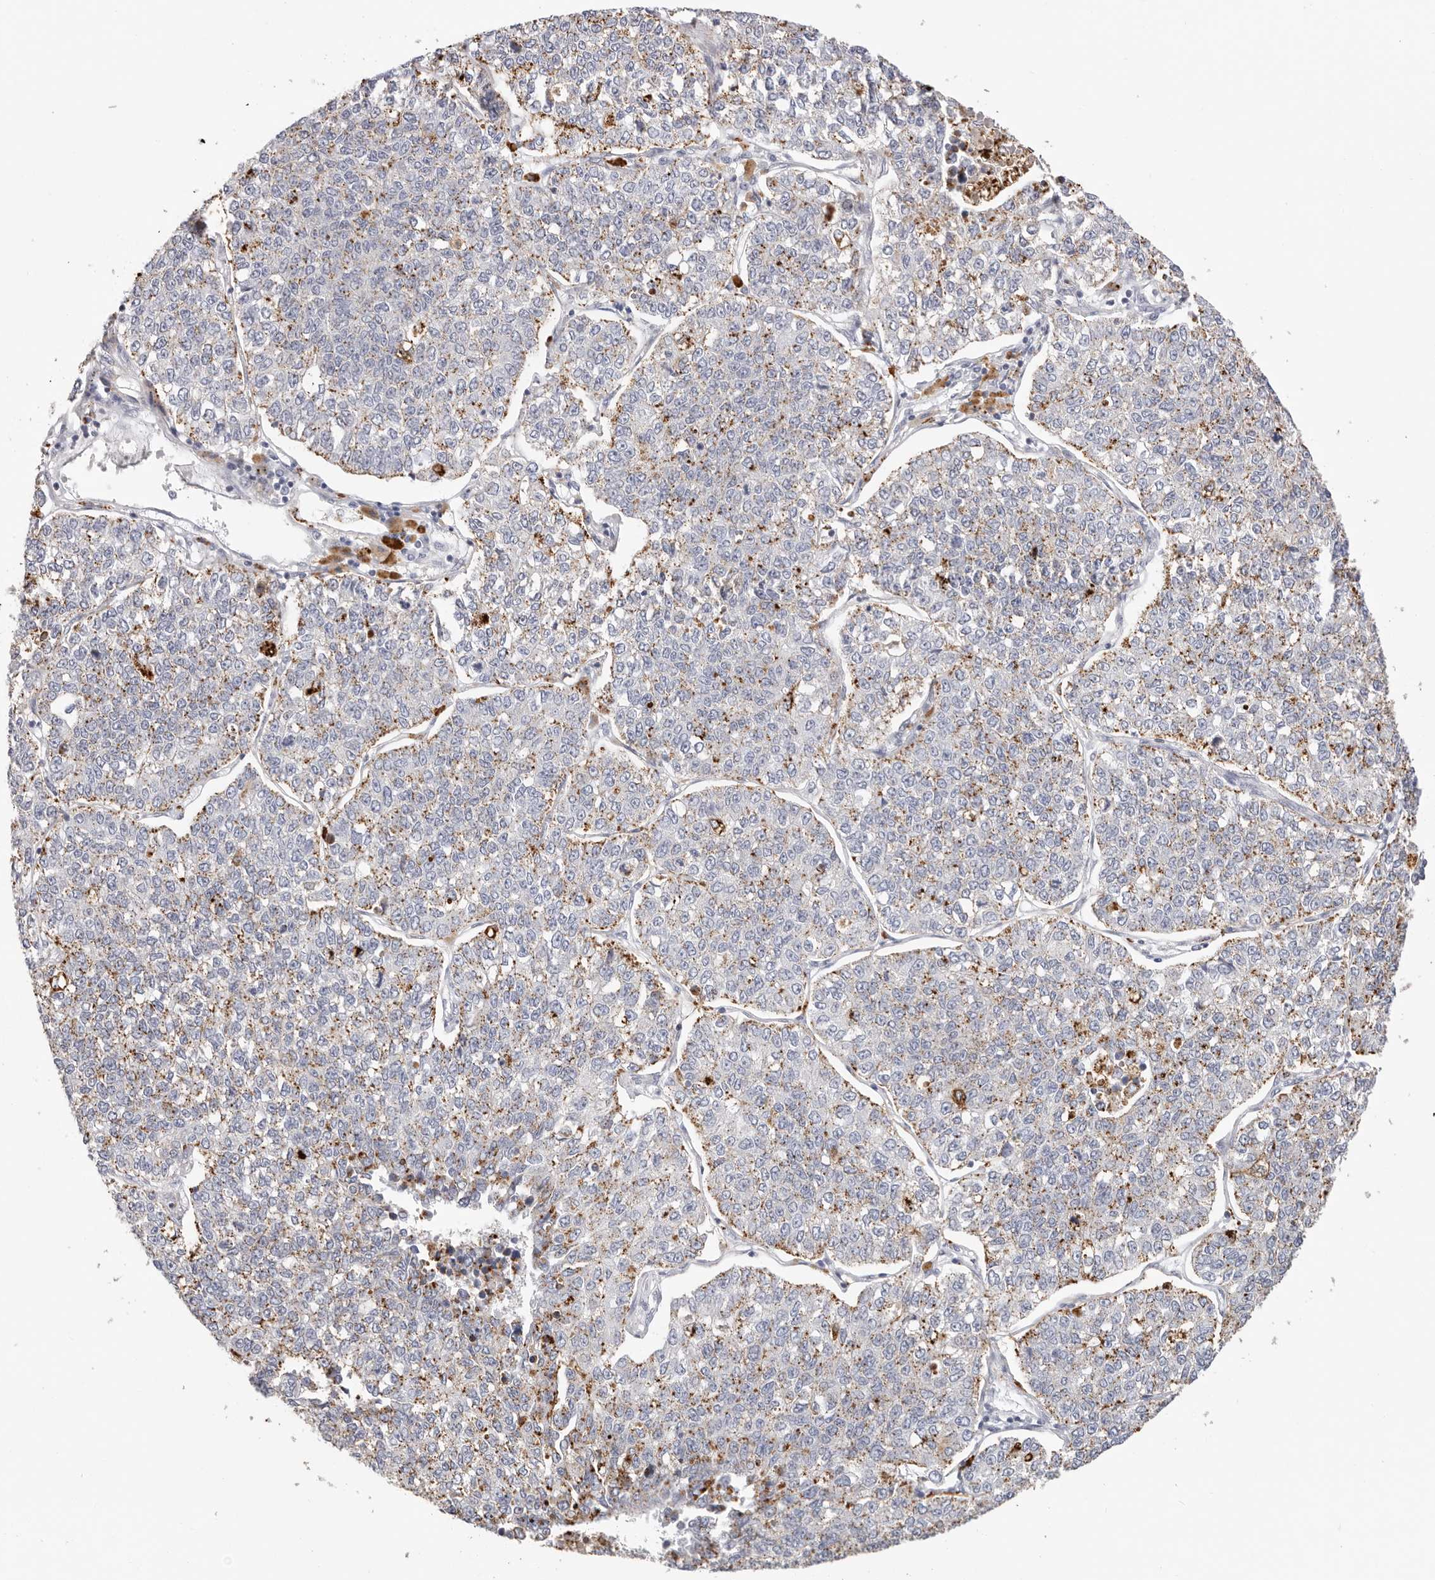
{"staining": {"intensity": "moderate", "quantity": "25%-75%", "location": "cytoplasmic/membranous"}, "tissue": "lung cancer", "cell_type": "Tumor cells", "image_type": "cancer", "snomed": [{"axis": "morphology", "description": "Adenocarcinoma, NOS"}, {"axis": "topography", "description": "Lung"}], "caption": "Lung adenocarcinoma stained with DAB (3,3'-diaminobenzidine) IHC demonstrates medium levels of moderate cytoplasmic/membranous expression in about 25%-75% of tumor cells. The staining was performed using DAB (3,3'-diaminobenzidine), with brown indicating positive protein expression. Nuclei are stained blue with hematoxylin.", "gene": "STKLD1", "patient": {"sex": "male", "age": 49}}